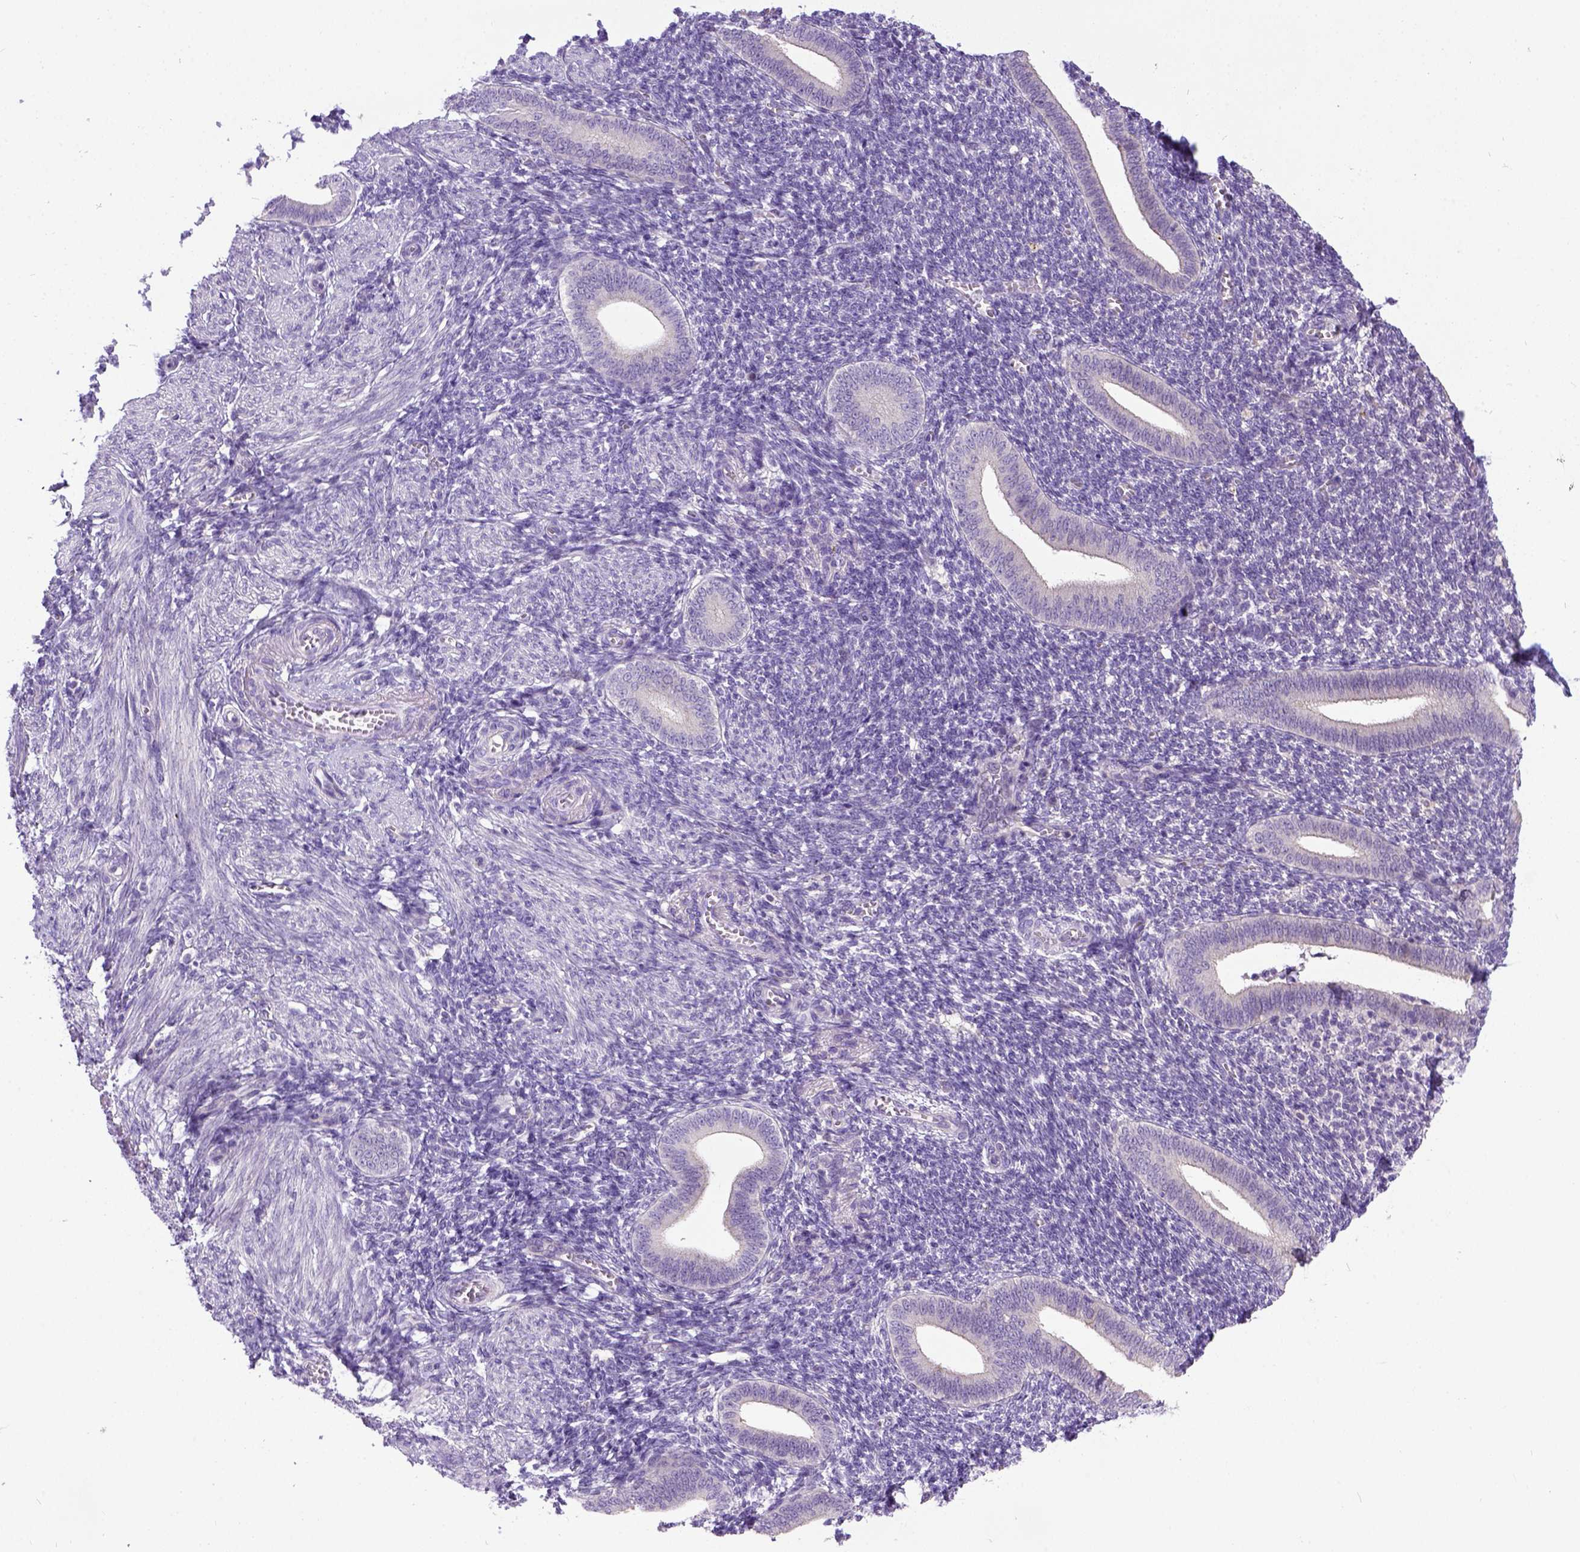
{"staining": {"intensity": "negative", "quantity": "none", "location": "none"}, "tissue": "endometrium", "cell_type": "Cells in endometrial stroma", "image_type": "normal", "snomed": [{"axis": "morphology", "description": "Normal tissue, NOS"}, {"axis": "topography", "description": "Endometrium"}], "caption": "Cells in endometrial stroma are negative for protein expression in unremarkable human endometrium.", "gene": "NEK5", "patient": {"sex": "female", "age": 25}}